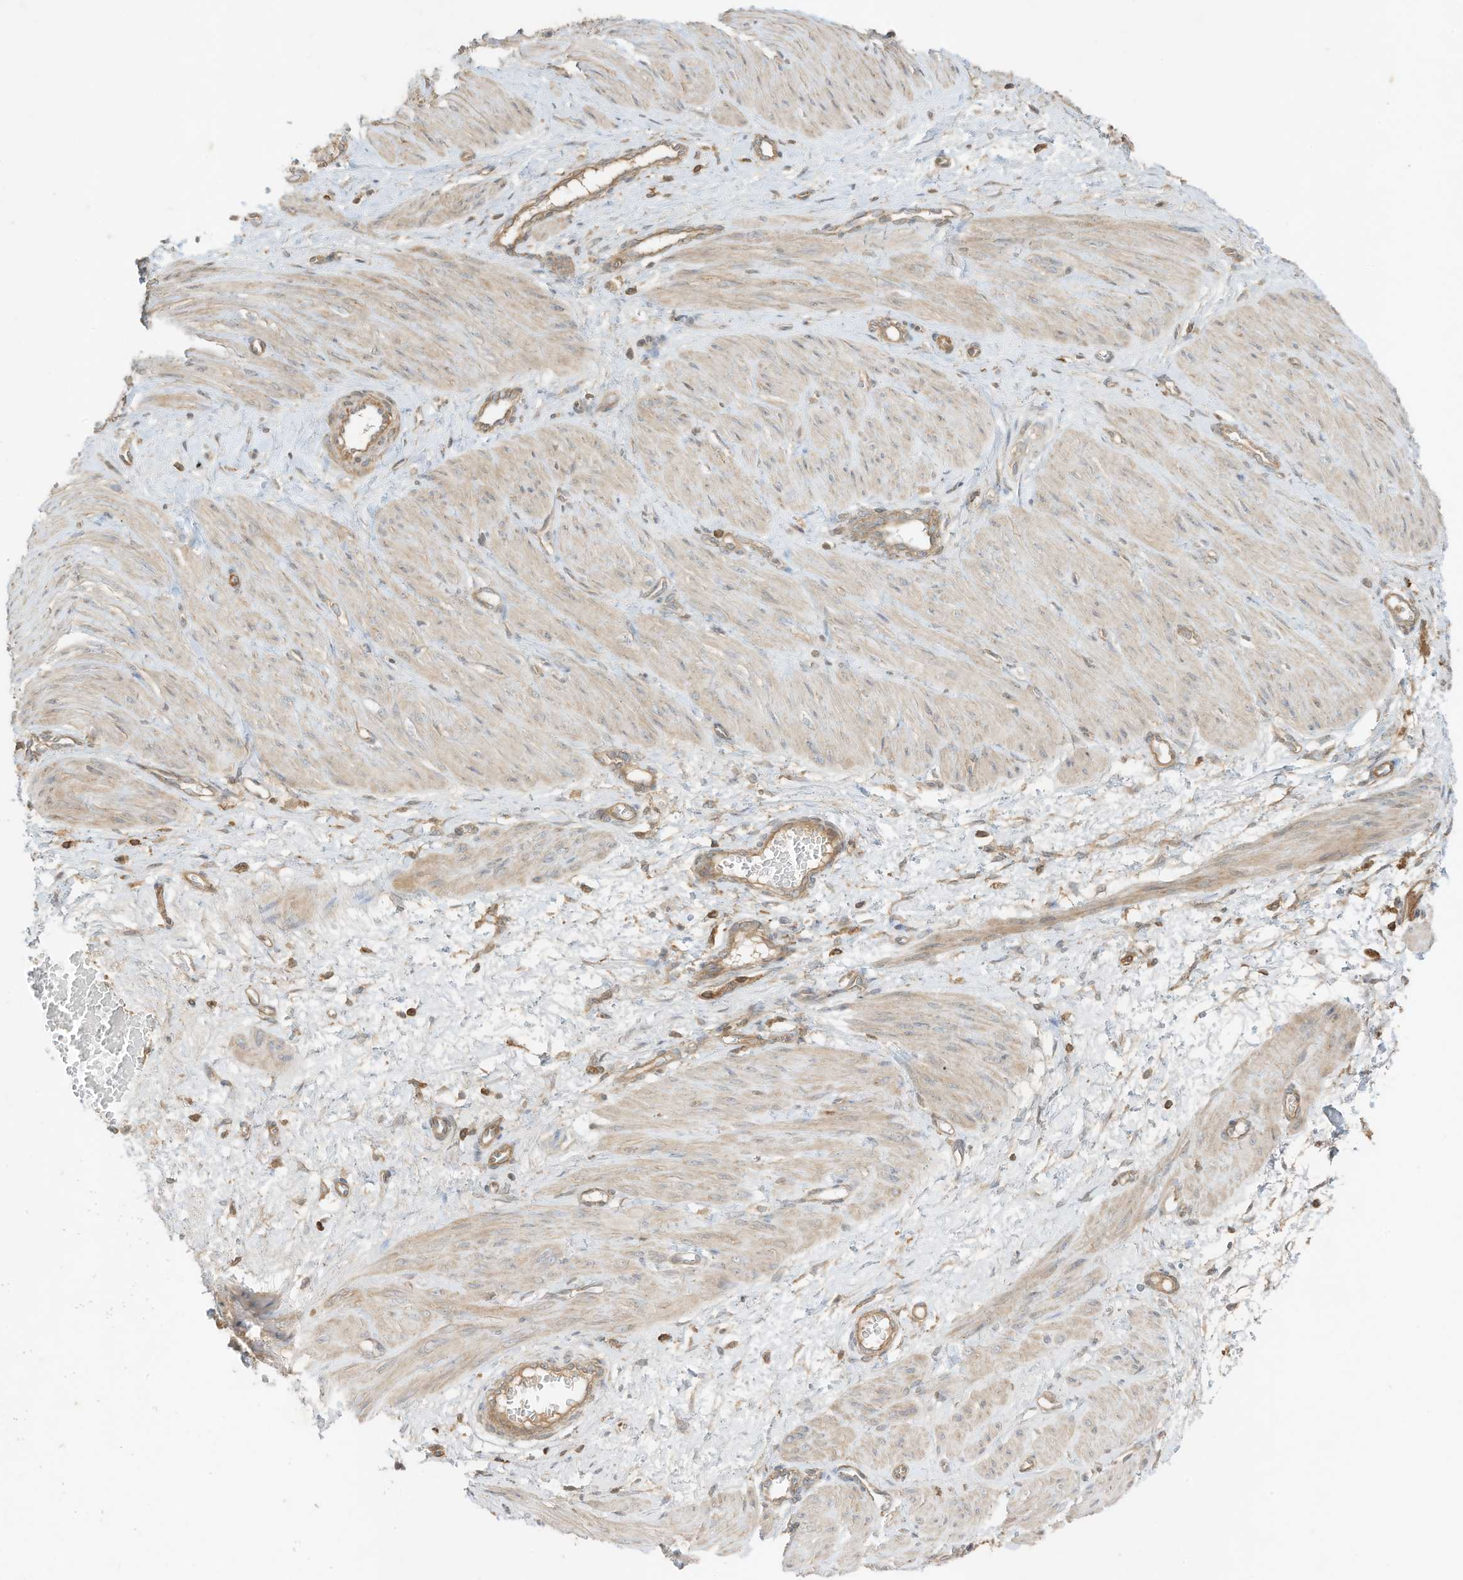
{"staining": {"intensity": "weak", "quantity": "25%-75%", "location": "cytoplasmic/membranous"}, "tissue": "smooth muscle", "cell_type": "Smooth muscle cells", "image_type": "normal", "snomed": [{"axis": "morphology", "description": "Normal tissue, NOS"}, {"axis": "topography", "description": "Endometrium"}], "caption": "Immunohistochemistry (DAB) staining of benign smooth muscle reveals weak cytoplasmic/membranous protein expression in about 25%-75% of smooth muscle cells. Using DAB (3,3'-diaminobenzidine) (brown) and hematoxylin (blue) stains, captured at high magnification using brightfield microscopy.", "gene": "SLC25A12", "patient": {"sex": "female", "age": 33}}